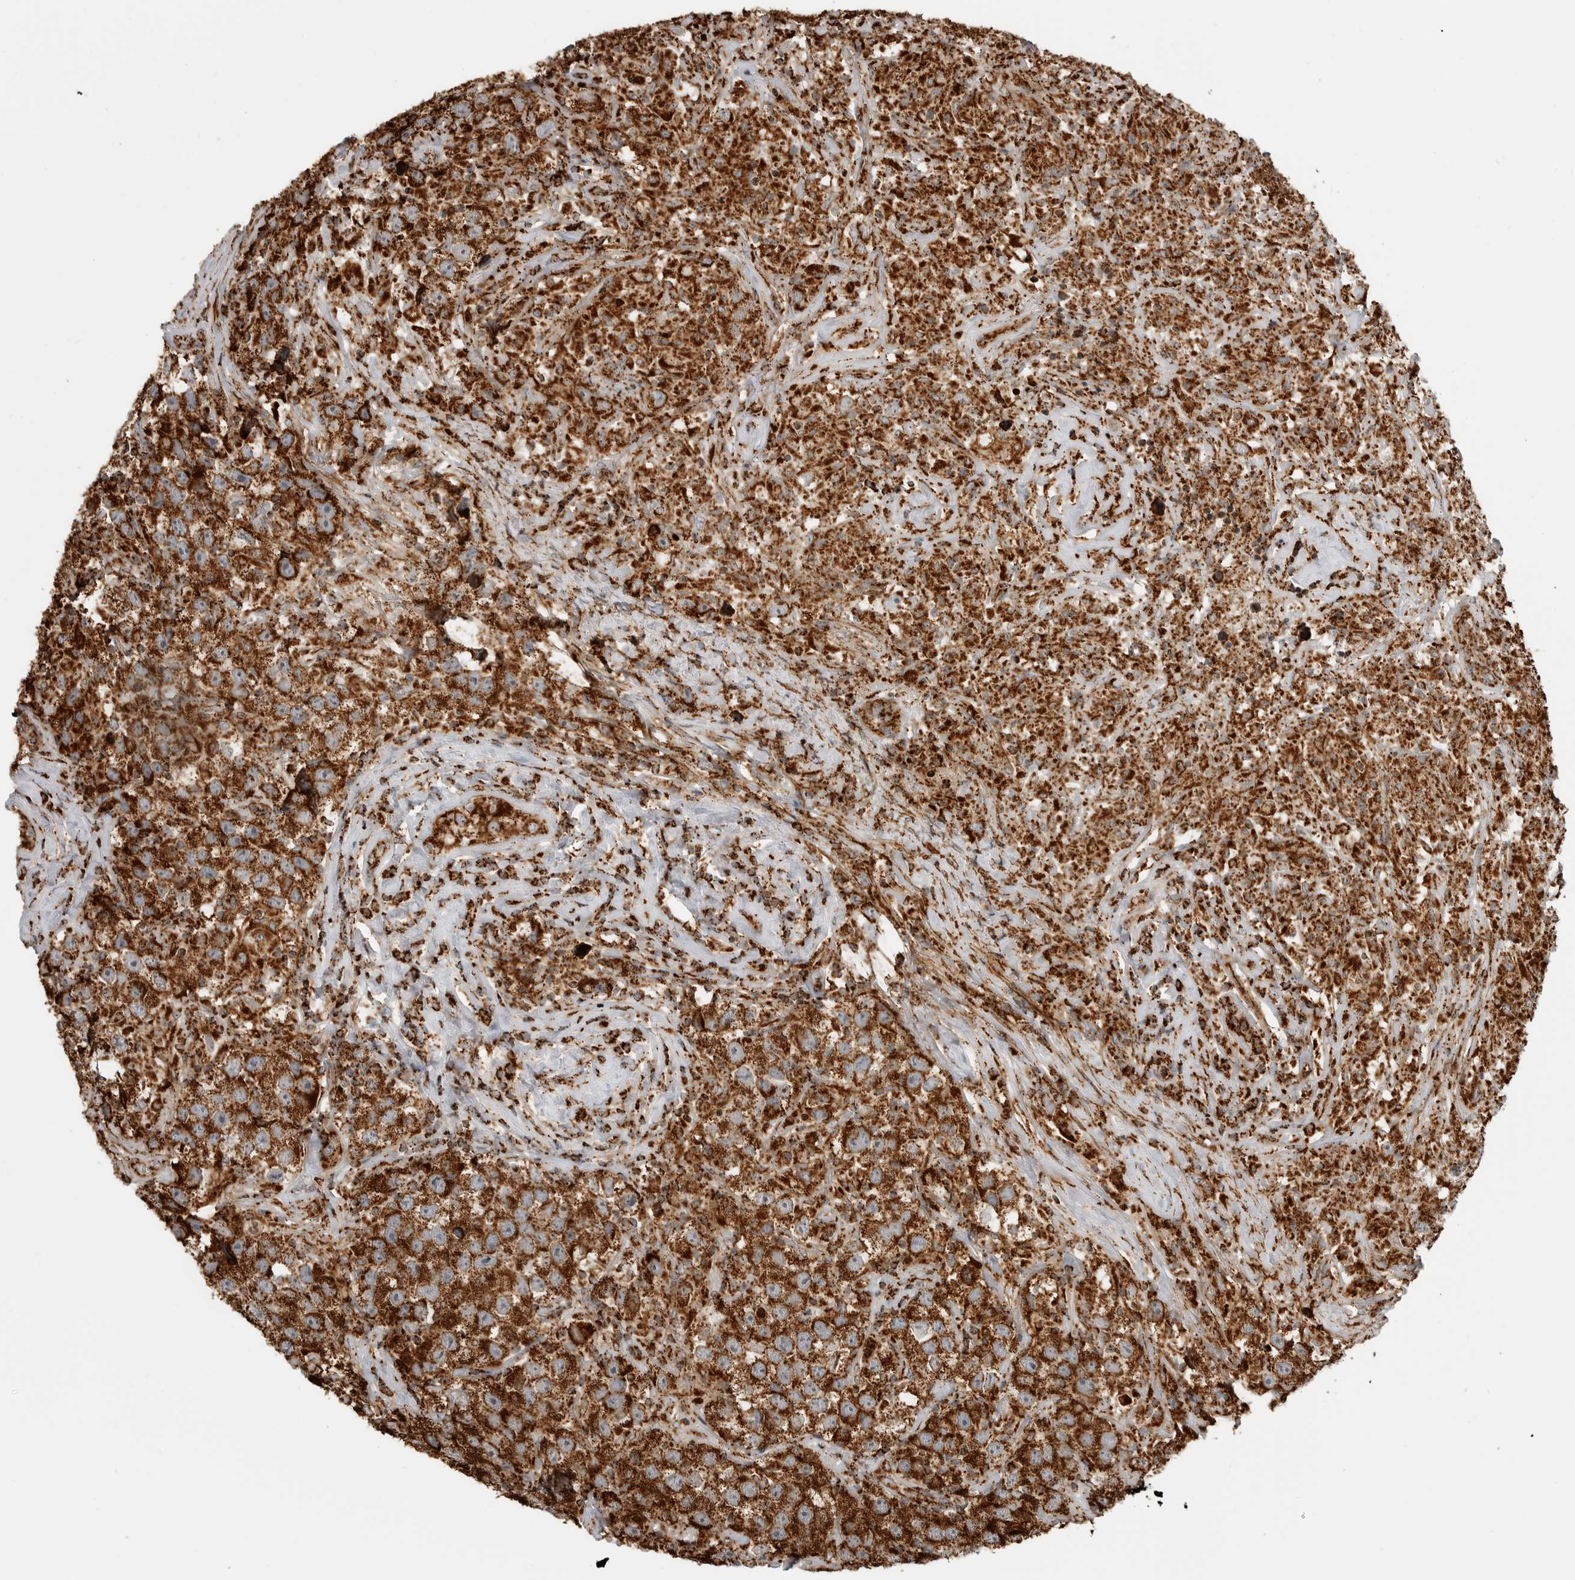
{"staining": {"intensity": "strong", "quantity": ">75%", "location": "cytoplasmic/membranous"}, "tissue": "testis cancer", "cell_type": "Tumor cells", "image_type": "cancer", "snomed": [{"axis": "morphology", "description": "Seminoma, NOS"}, {"axis": "topography", "description": "Testis"}], "caption": "Immunohistochemical staining of testis seminoma exhibits high levels of strong cytoplasmic/membranous expression in approximately >75% of tumor cells.", "gene": "BMP2K", "patient": {"sex": "male", "age": 49}}